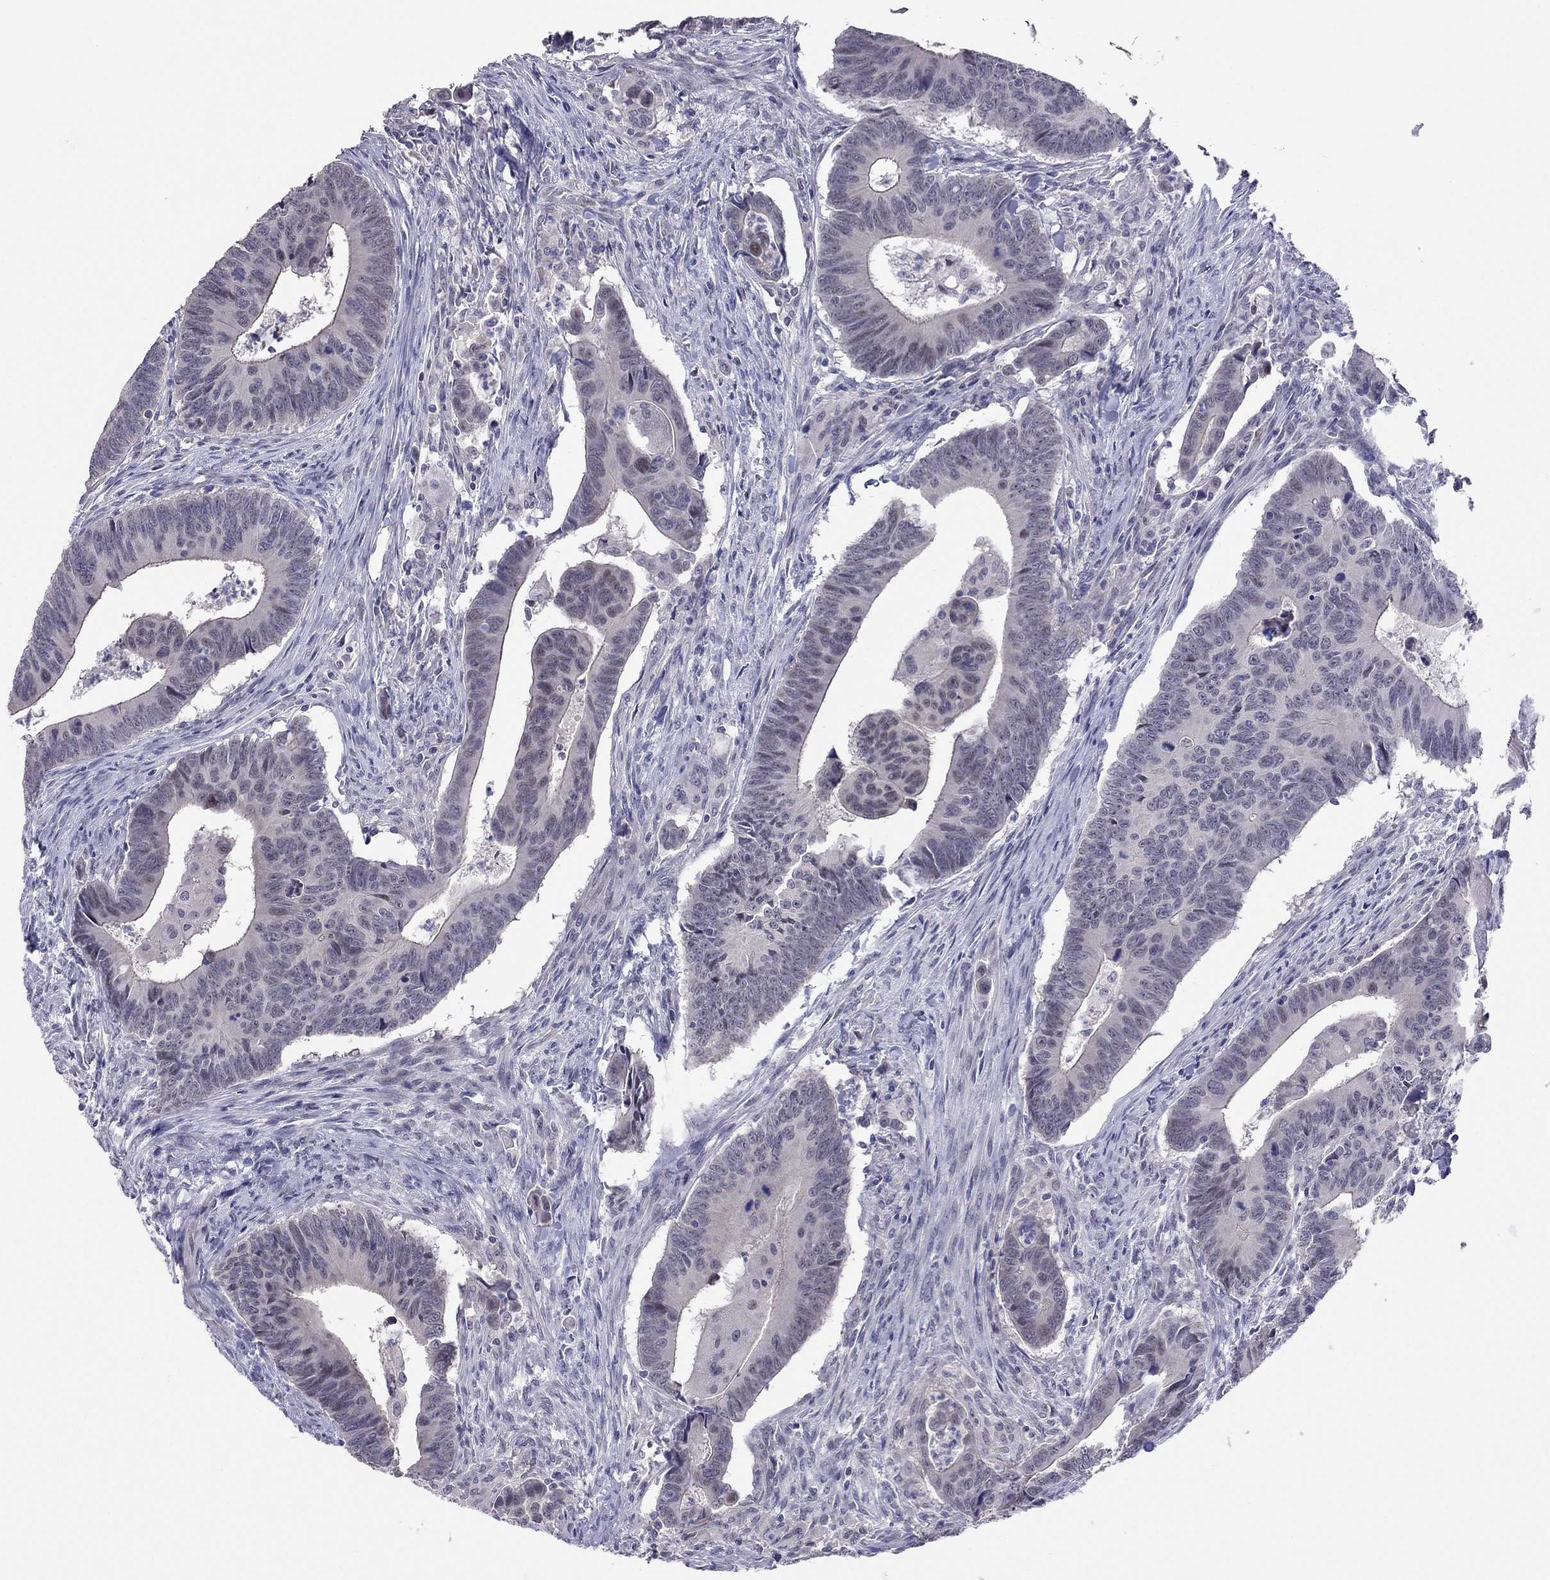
{"staining": {"intensity": "negative", "quantity": "none", "location": "none"}, "tissue": "colorectal cancer", "cell_type": "Tumor cells", "image_type": "cancer", "snomed": [{"axis": "morphology", "description": "Adenocarcinoma, NOS"}, {"axis": "topography", "description": "Rectum"}], "caption": "Tumor cells show no significant expression in colorectal cancer.", "gene": "HSF2BP", "patient": {"sex": "male", "age": 67}}